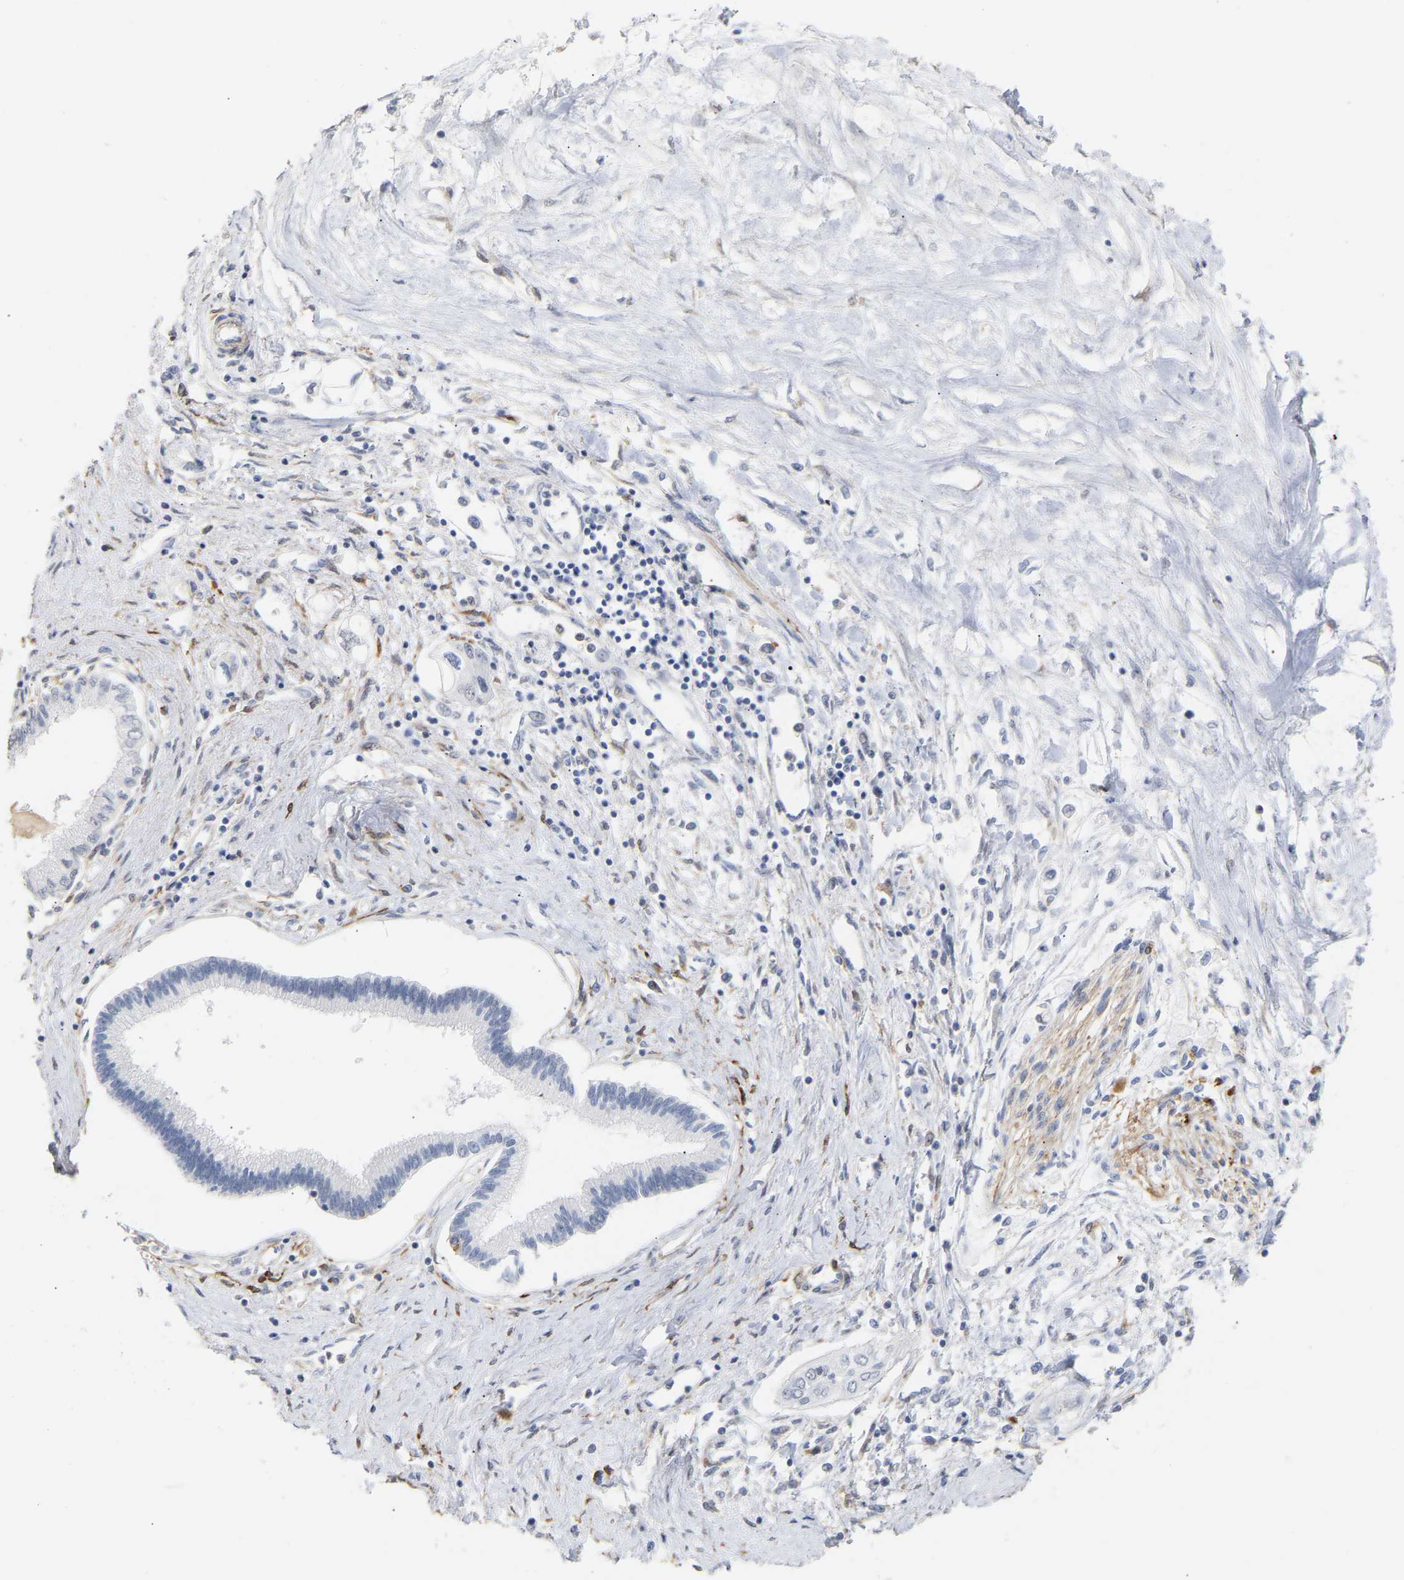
{"staining": {"intensity": "negative", "quantity": "none", "location": "none"}, "tissue": "pancreatic cancer", "cell_type": "Tumor cells", "image_type": "cancer", "snomed": [{"axis": "morphology", "description": "Adenocarcinoma, NOS"}, {"axis": "topography", "description": "Pancreas"}], "caption": "A high-resolution photomicrograph shows immunohistochemistry staining of pancreatic cancer, which demonstrates no significant expression in tumor cells.", "gene": "AMPH", "patient": {"sex": "female", "age": 77}}